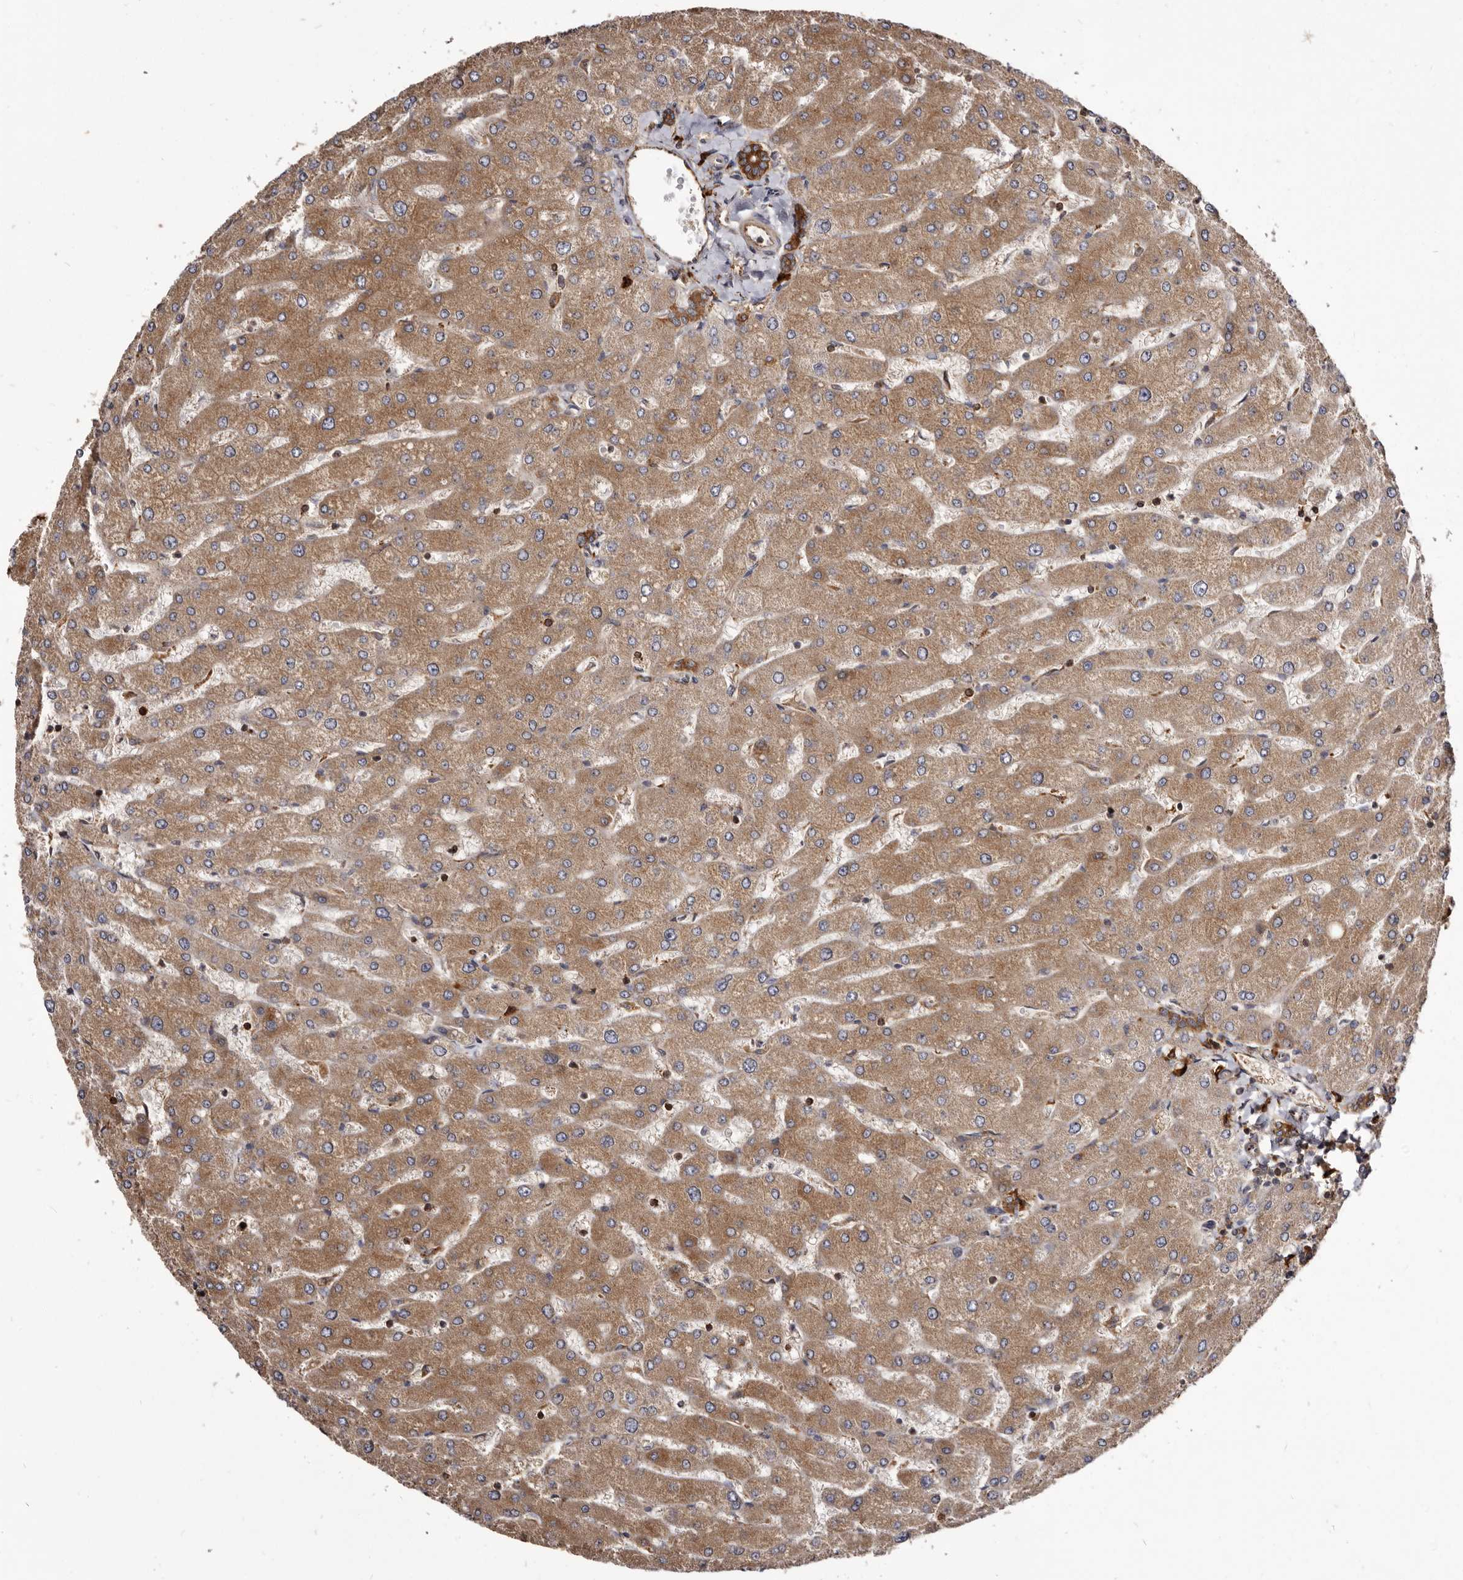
{"staining": {"intensity": "strong", "quantity": ">75%", "location": "cytoplasmic/membranous"}, "tissue": "liver", "cell_type": "Cholangiocytes", "image_type": "normal", "snomed": [{"axis": "morphology", "description": "Normal tissue, NOS"}, {"axis": "topography", "description": "Liver"}], "caption": "Immunohistochemistry (IHC) histopathology image of unremarkable liver: human liver stained using IHC demonstrates high levels of strong protein expression localized specifically in the cytoplasmic/membranous of cholangiocytes, appearing as a cytoplasmic/membranous brown color.", "gene": "TPD52", "patient": {"sex": "male", "age": 55}}